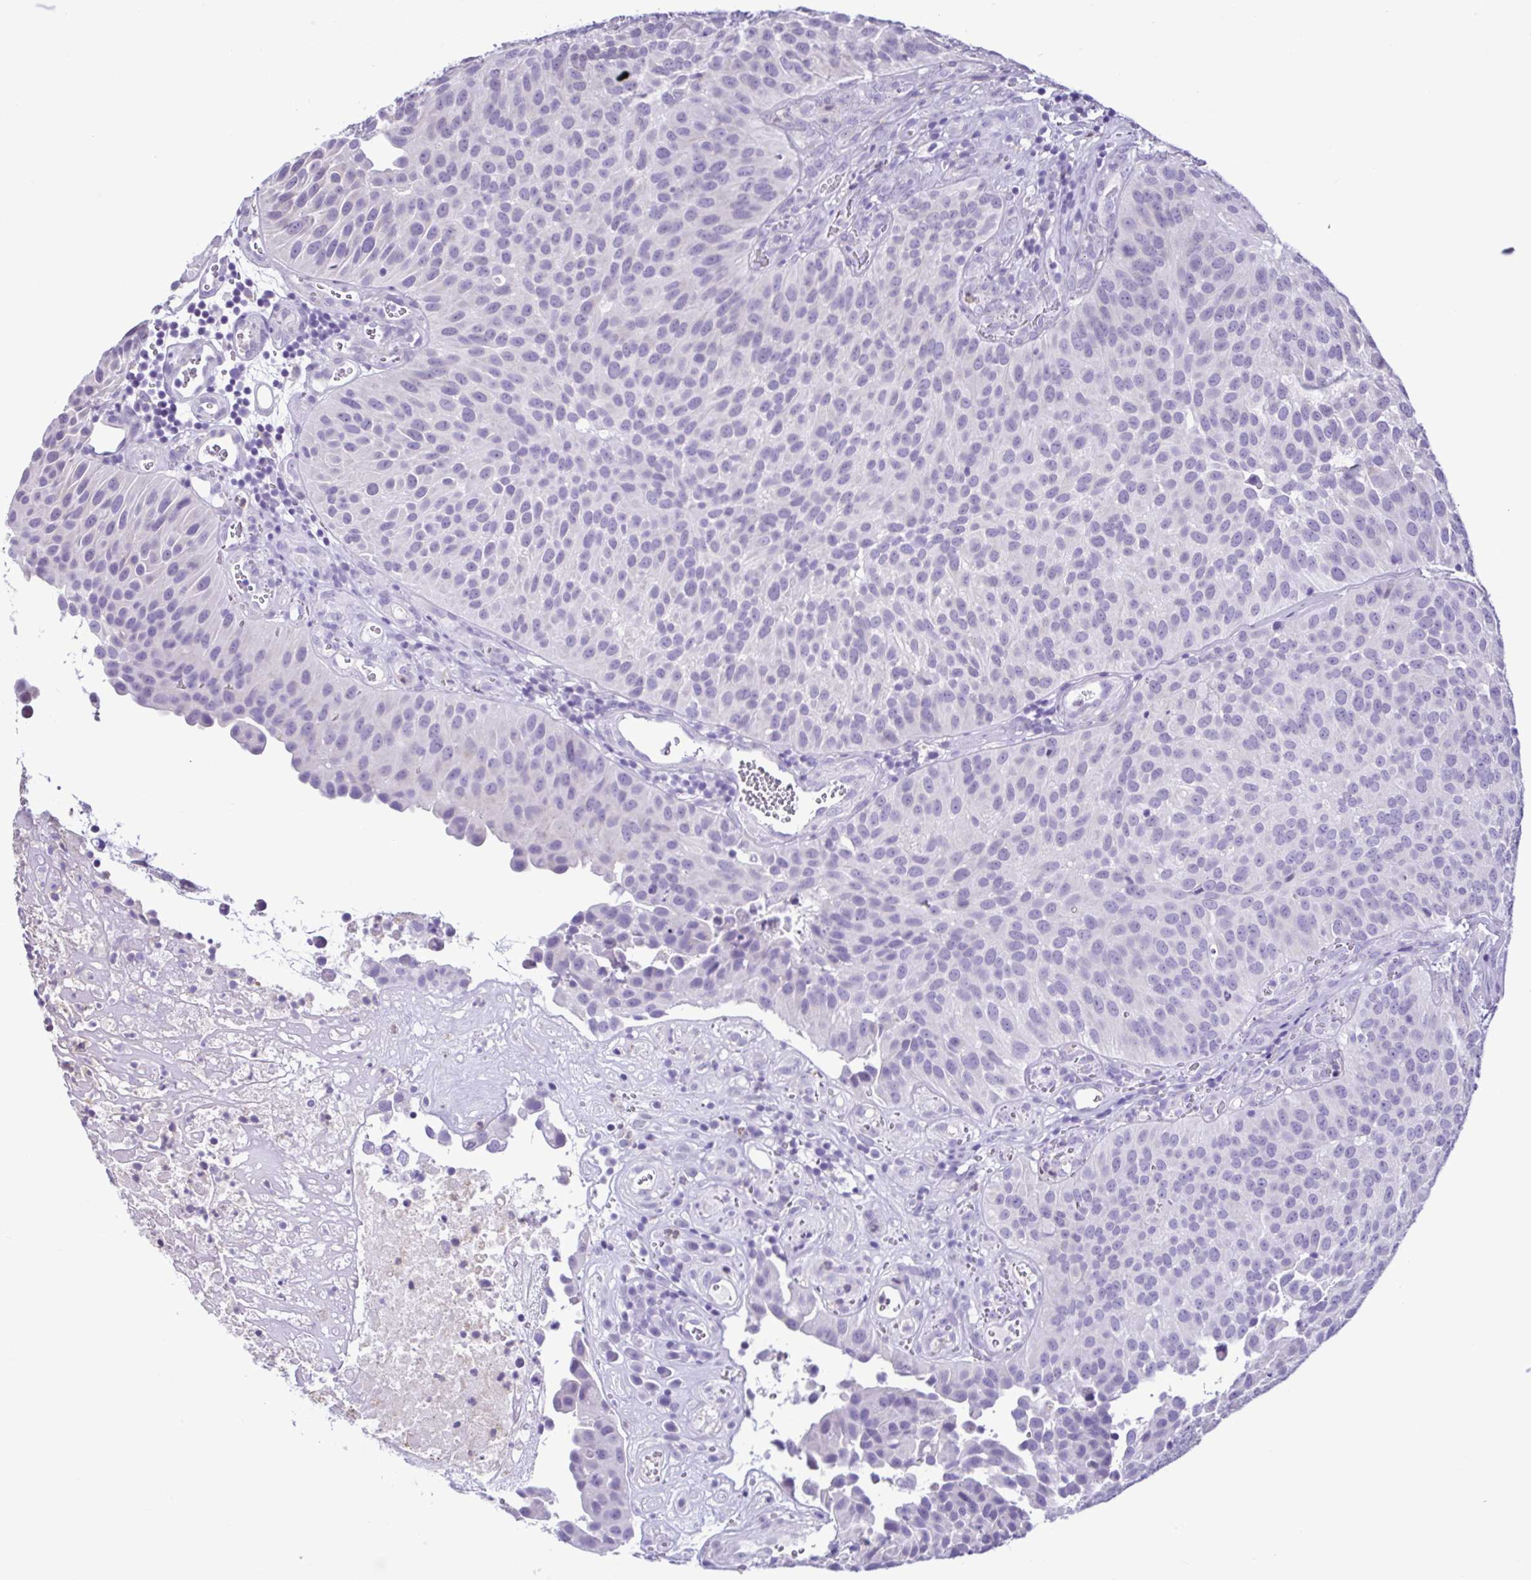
{"staining": {"intensity": "negative", "quantity": "none", "location": "none"}, "tissue": "urothelial cancer", "cell_type": "Tumor cells", "image_type": "cancer", "snomed": [{"axis": "morphology", "description": "Urothelial carcinoma, Low grade"}, {"axis": "topography", "description": "Urinary bladder"}], "caption": "Tumor cells are negative for protein expression in human urothelial carcinoma (low-grade). The staining is performed using DAB (3,3'-diaminobenzidine) brown chromogen with nuclei counter-stained in using hematoxylin.", "gene": "CBY2", "patient": {"sex": "male", "age": 76}}